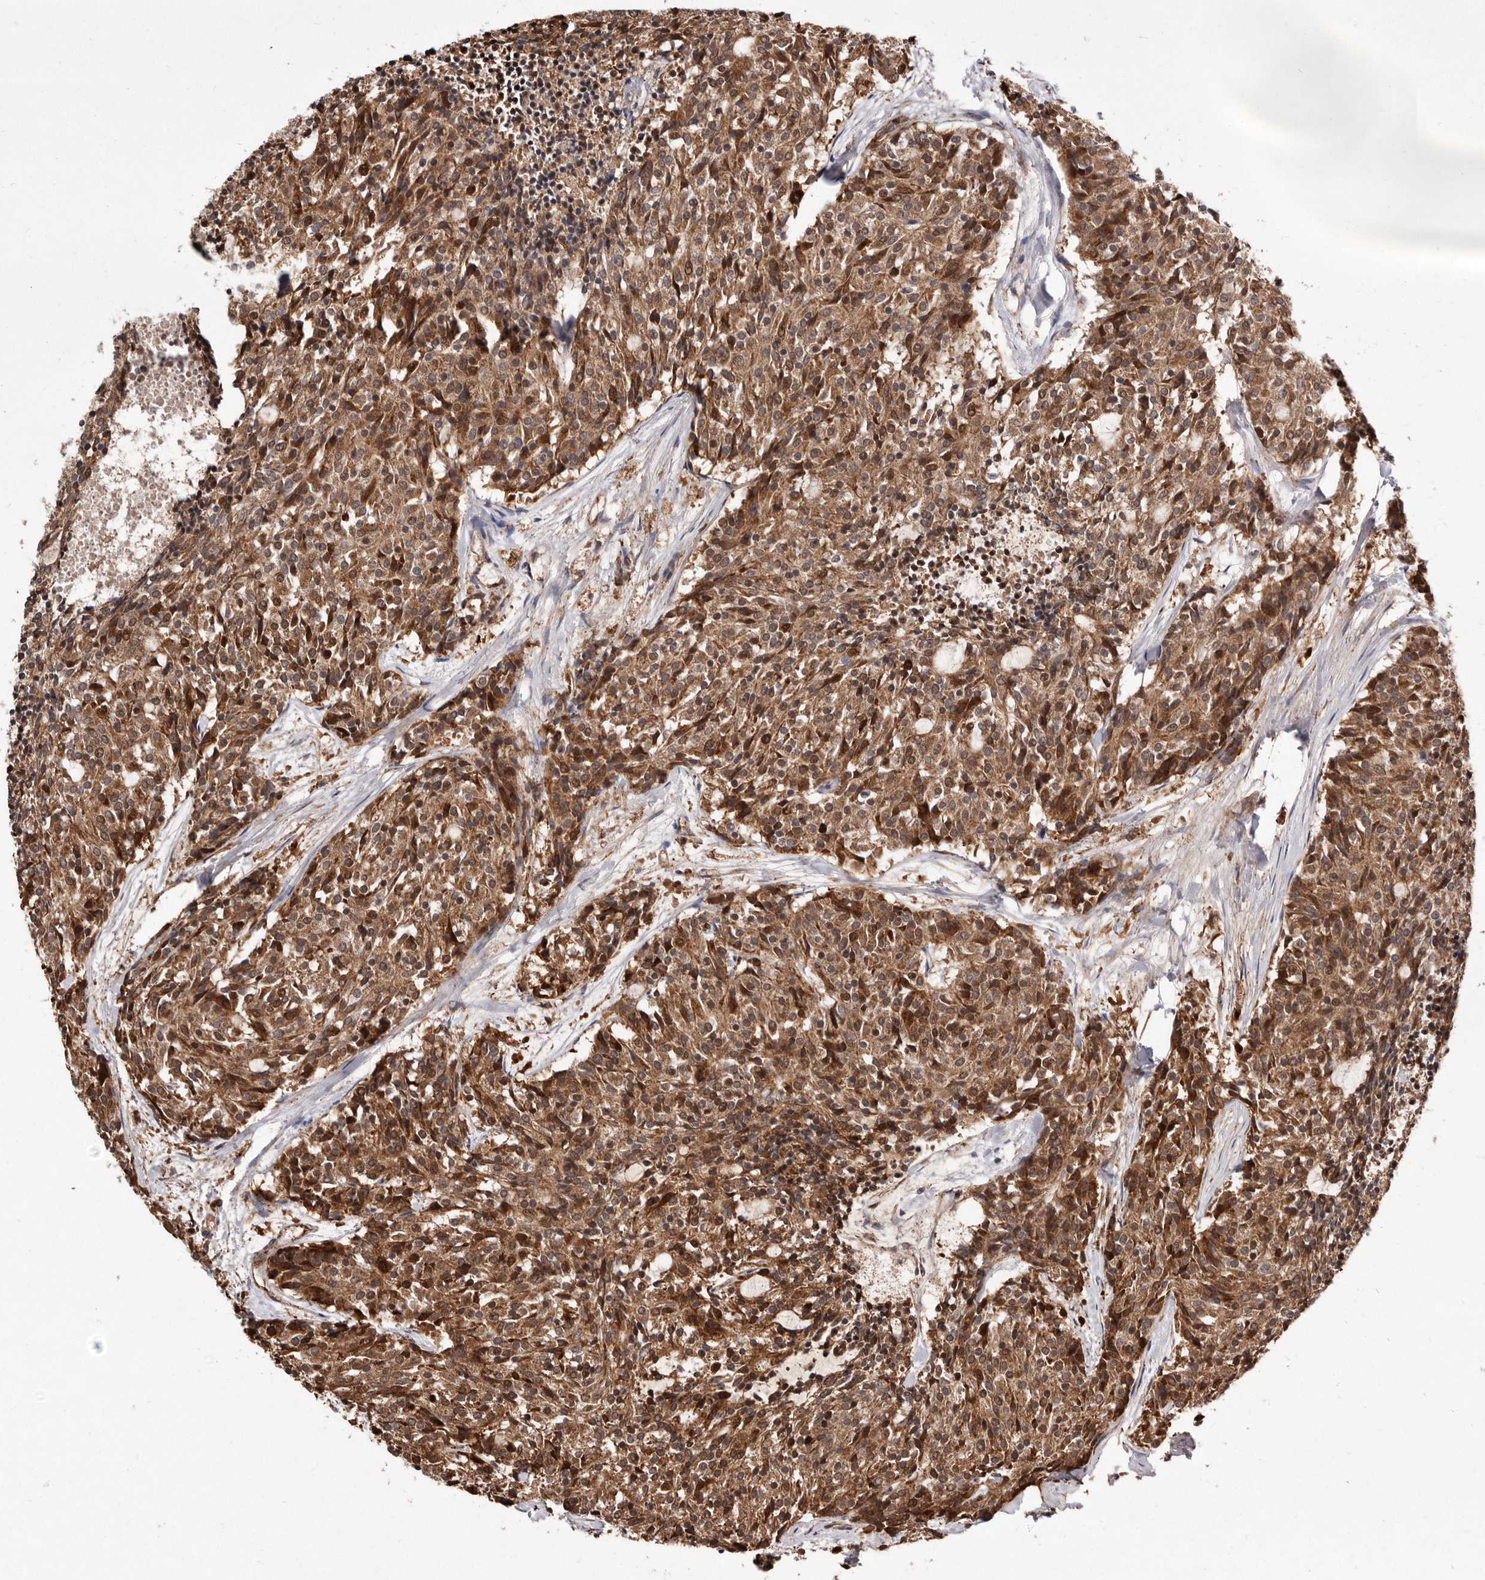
{"staining": {"intensity": "moderate", "quantity": ">75%", "location": "cytoplasmic/membranous"}, "tissue": "carcinoid", "cell_type": "Tumor cells", "image_type": "cancer", "snomed": [{"axis": "morphology", "description": "Carcinoid, malignant, NOS"}, {"axis": "topography", "description": "Pancreas"}], "caption": "Malignant carcinoid stained with immunohistochemistry exhibits moderate cytoplasmic/membranous positivity in approximately >75% of tumor cells.", "gene": "RRM2B", "patient": {"sex": "female", "age": 54}}